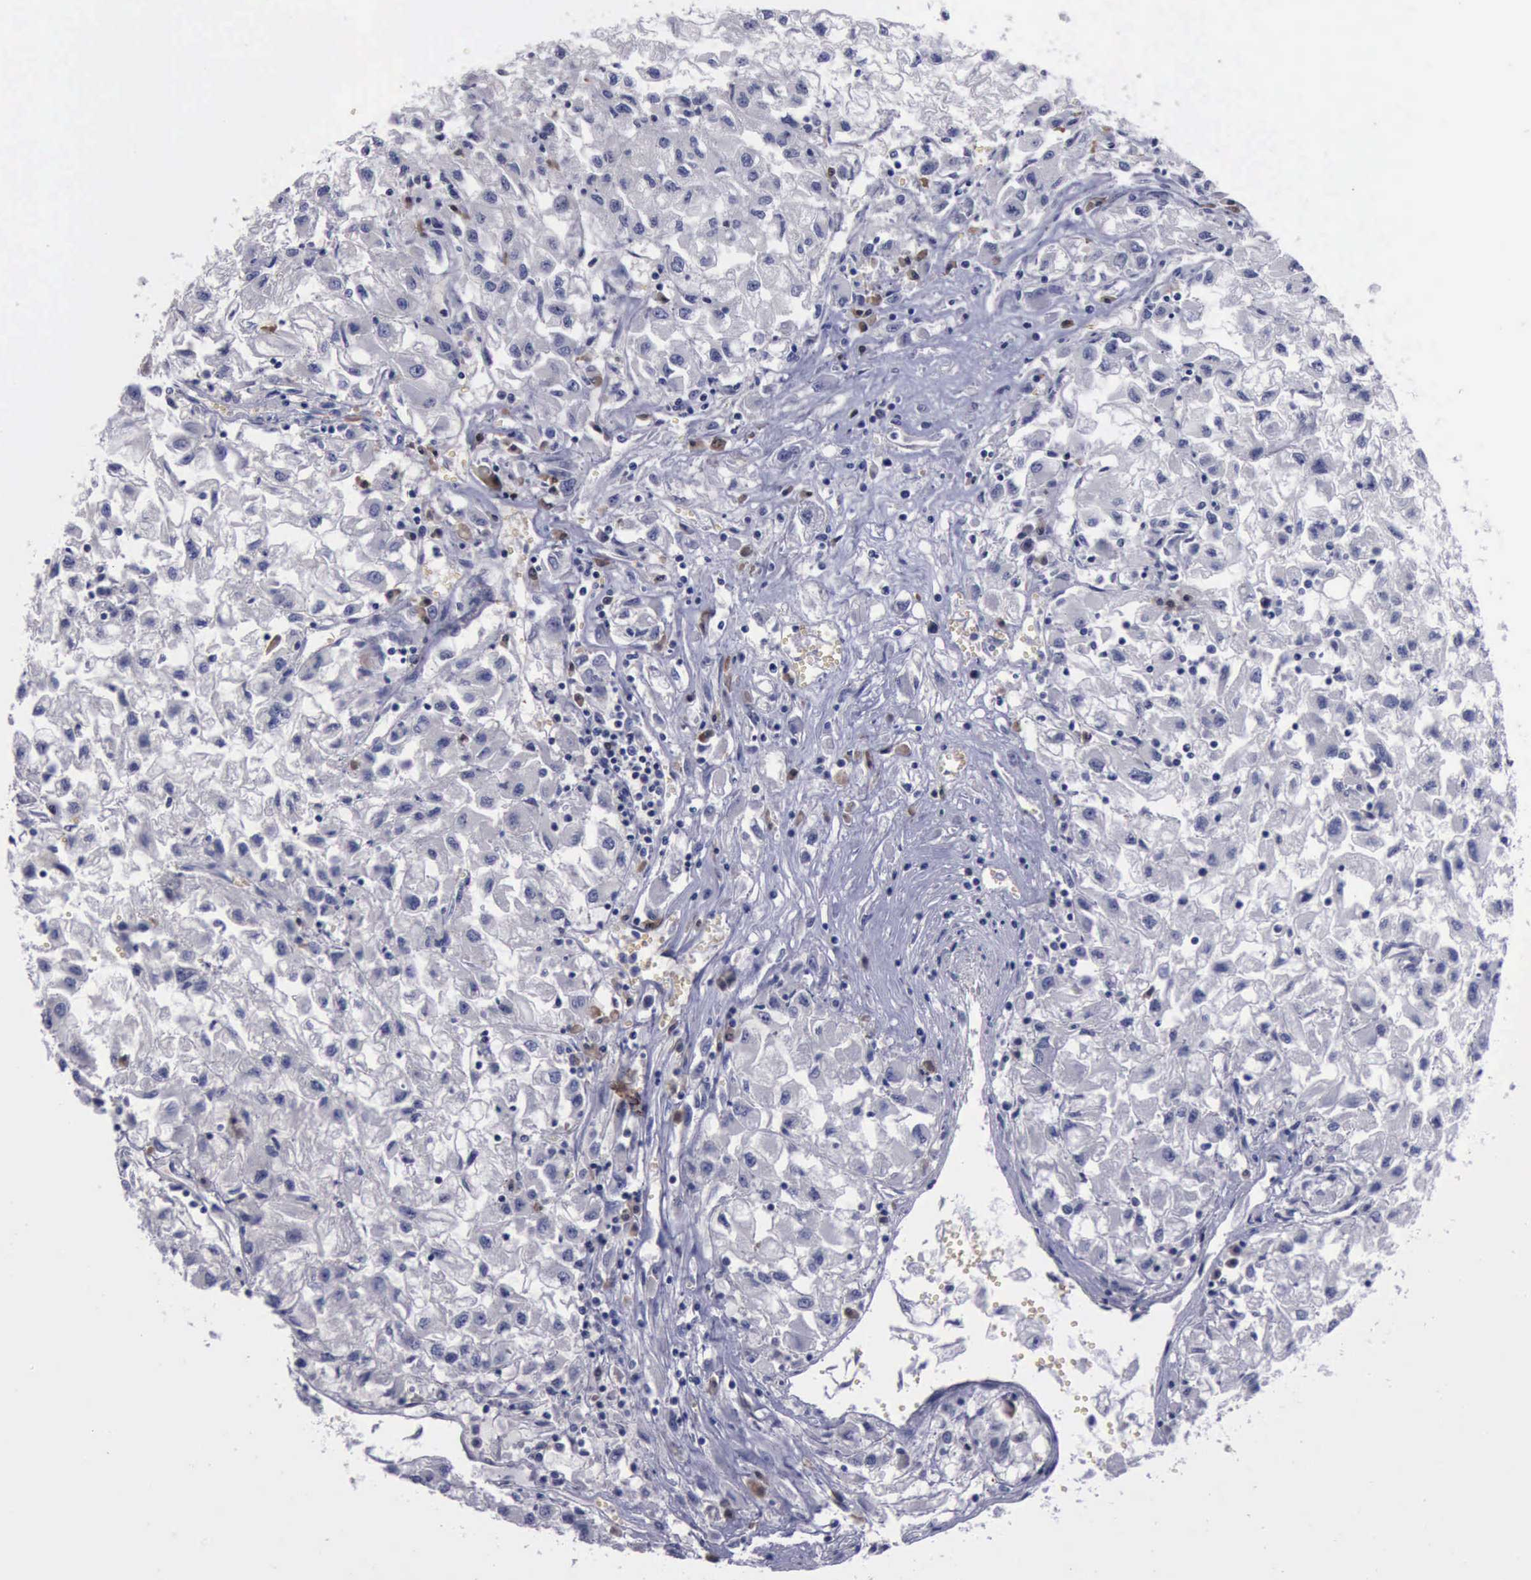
{"staining": {"intensity": "negative", "quantity": "none", "location": "none"}, "tissue": "renal cancer", "cell_type": "Tumor cells", "image_type": "cancer", "snomed": [{"axis": "morphology", "description": "Adenocarcinoma, NOS"}, {"axis": "topography", "description": "Kidney"}], "caption": "There is no significant positivity in tumor cells of renal adenocarcinoma.", "gene": "CEP128", "patient": {"sex": "male", "age": 59}}